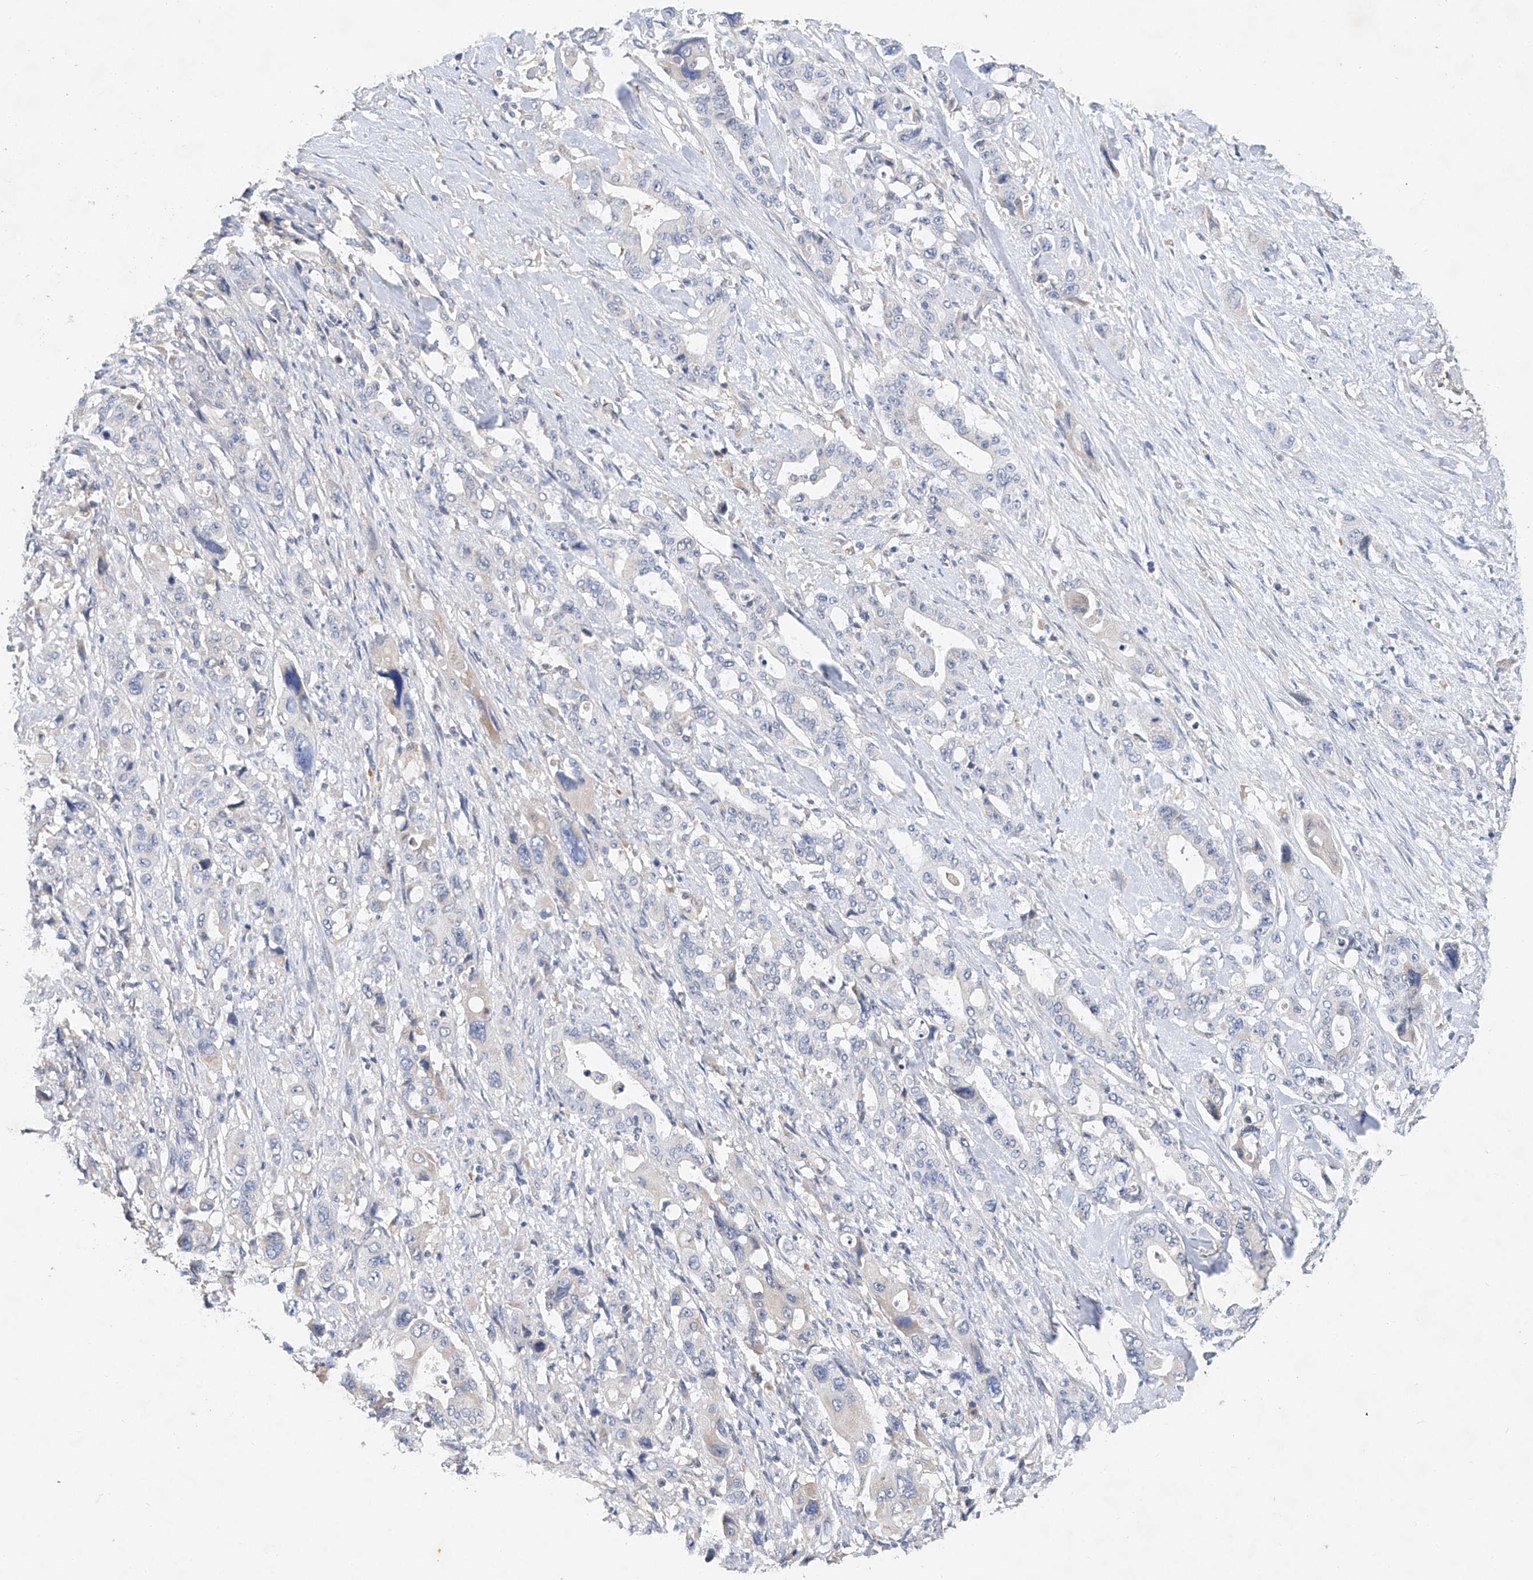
{"staining": {"intensity": "negative", "quantity": "none", "location": "none"}, "tissue": "pancreatic cancer", "cell_type": "Tumor cells", "image_type": "cancer", "snomed": [{"axis": "morphology", "description": "Adenocarcinoma, NOS"}, {"axis": "topography", "description": "Pancreas"}], "caption": "Immunohistochemistry image of pancreatic cancer (adenocarcinoma) stained for a protein (brown), which shows no expression in tumor cells.", "gene": "AMD1", "patient": {"sex": "male", "age": 46}}